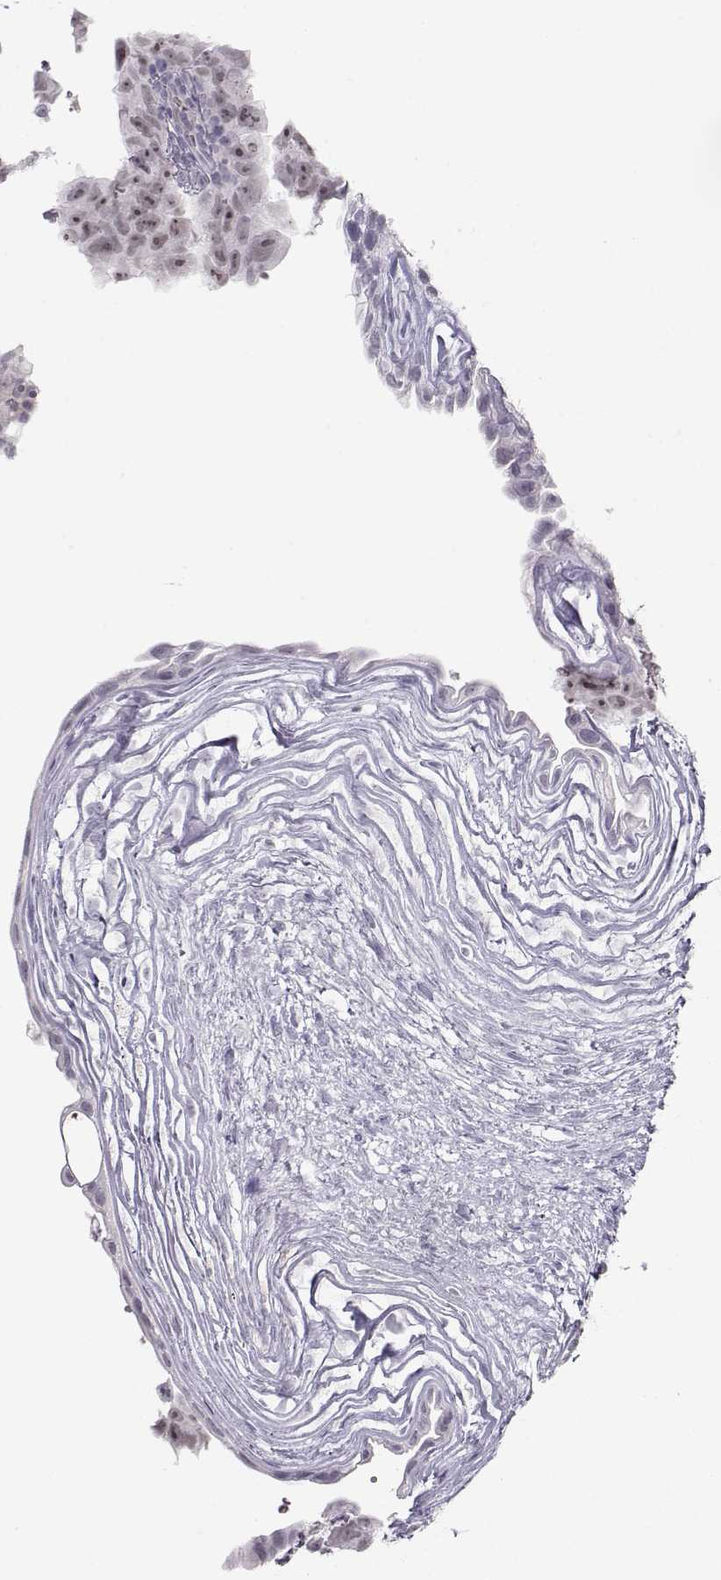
{"staining": {"intensity": "negative", "quantity": "none", "location": "none"}, "tissue": "testis cancer", "cell_type": "Tumor cells", "image_type": "cancer", "snomed": [{"axis": "morphology", "description": "Normal tissue, NOS"}, {"axis": "morphology", "description": "Carcinoma, Embryonal, NOS"}, {"axis": "topography", "description": "Testis"}, {"axis": "topography", "description": "Epididymis"}], "caption": "There is no significant staining in tumor cells of testis cancer (embryonal carcinoma).", "gene": "IMPG1", "patient": {"sex": "male", "age": 24}}